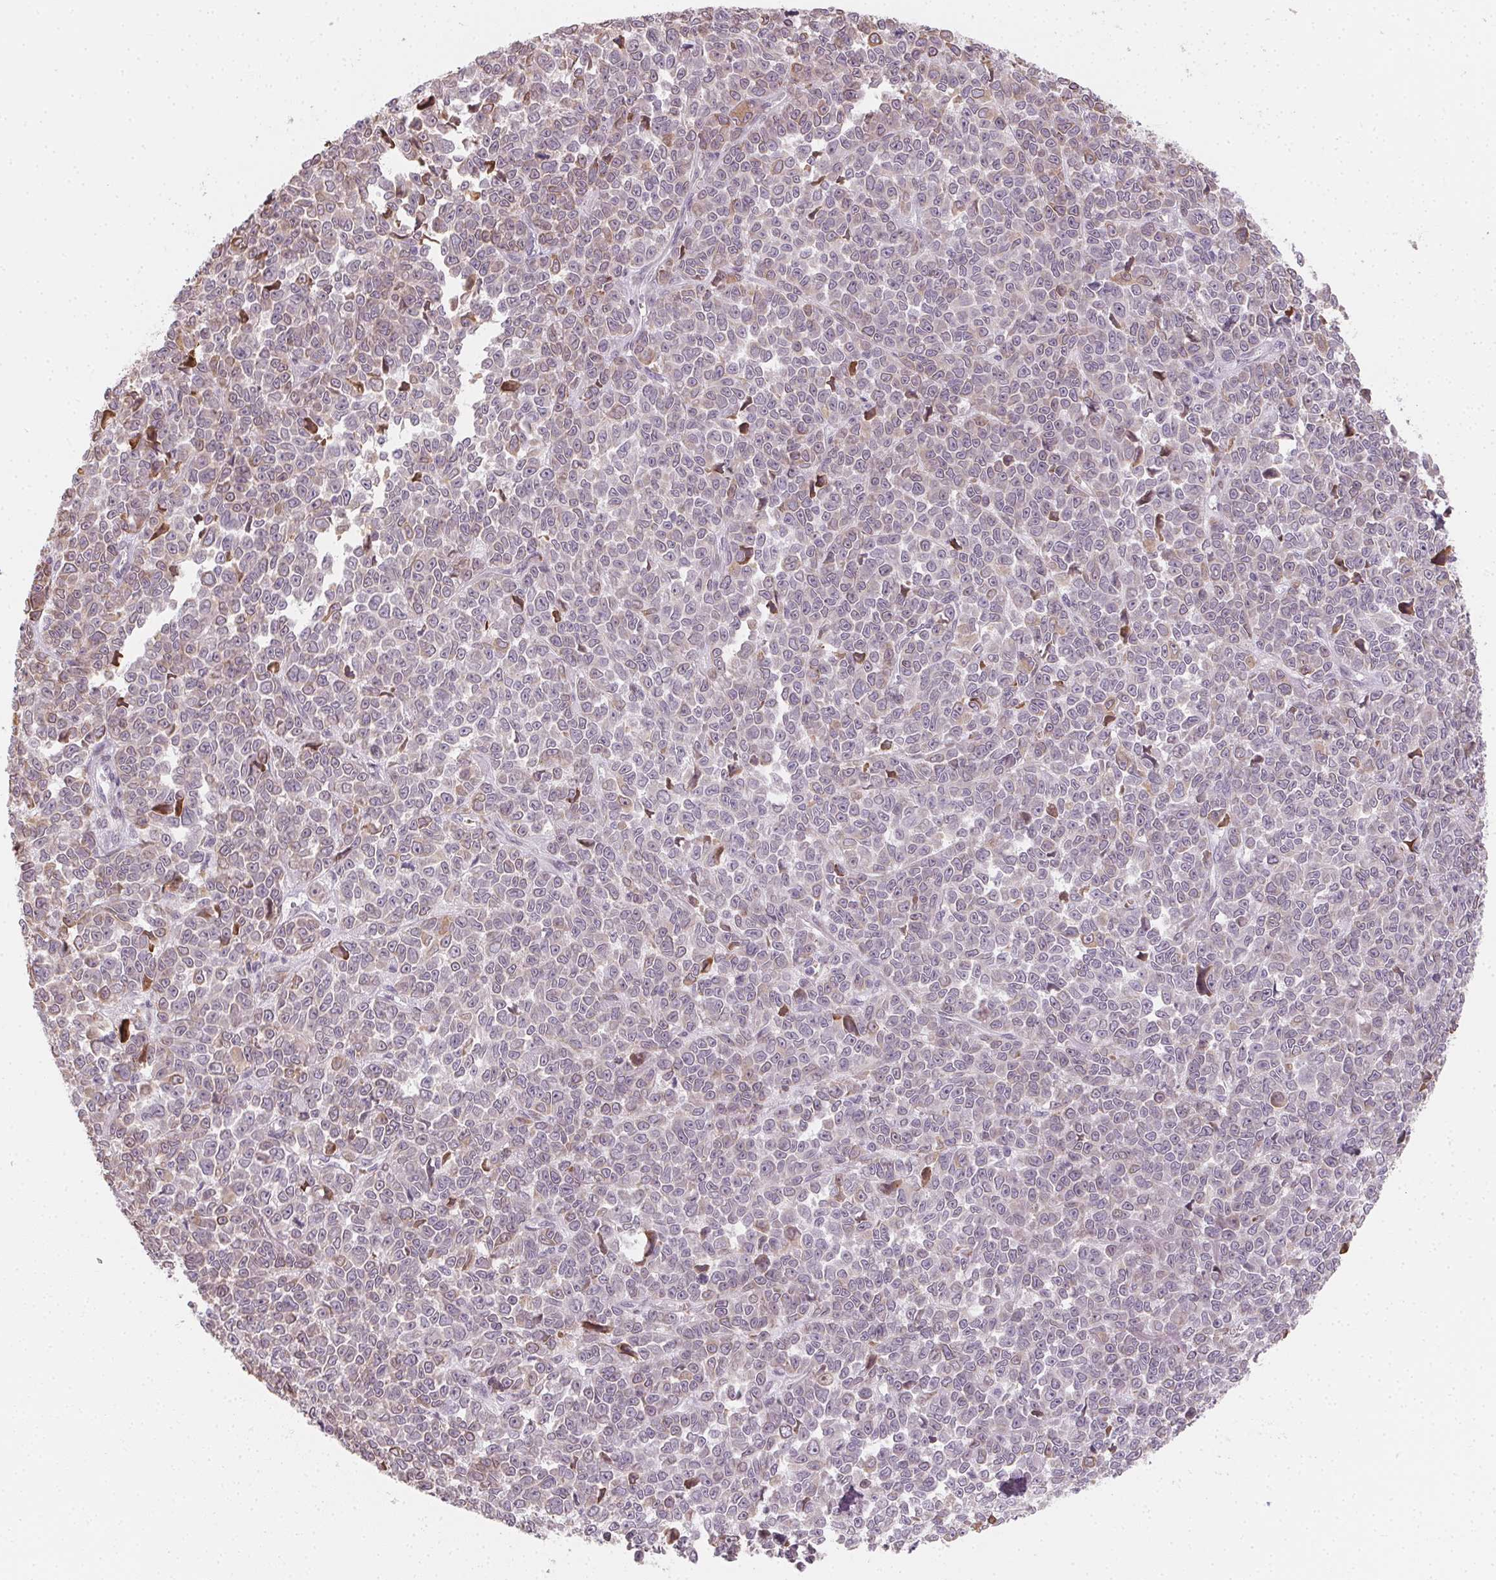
{"staining": {"intensity": "negative", "quantity": "none", "location": "none"}, "tissue": "melanoma", "cell_type": "Tumor cells", "image_type": "cancer", "snomed": [{"axis": "morphology", "description": "Malignant melanoma, NOS"}, {"axis": "topography", "description": "Skin"}], "caption": "Human melanoma stained for a protein using immunohistochemistry (IHC) displays no positivity in tumor cells.", "gene": "CCDC96", "patient": {"sex": "female", "age": 95}}